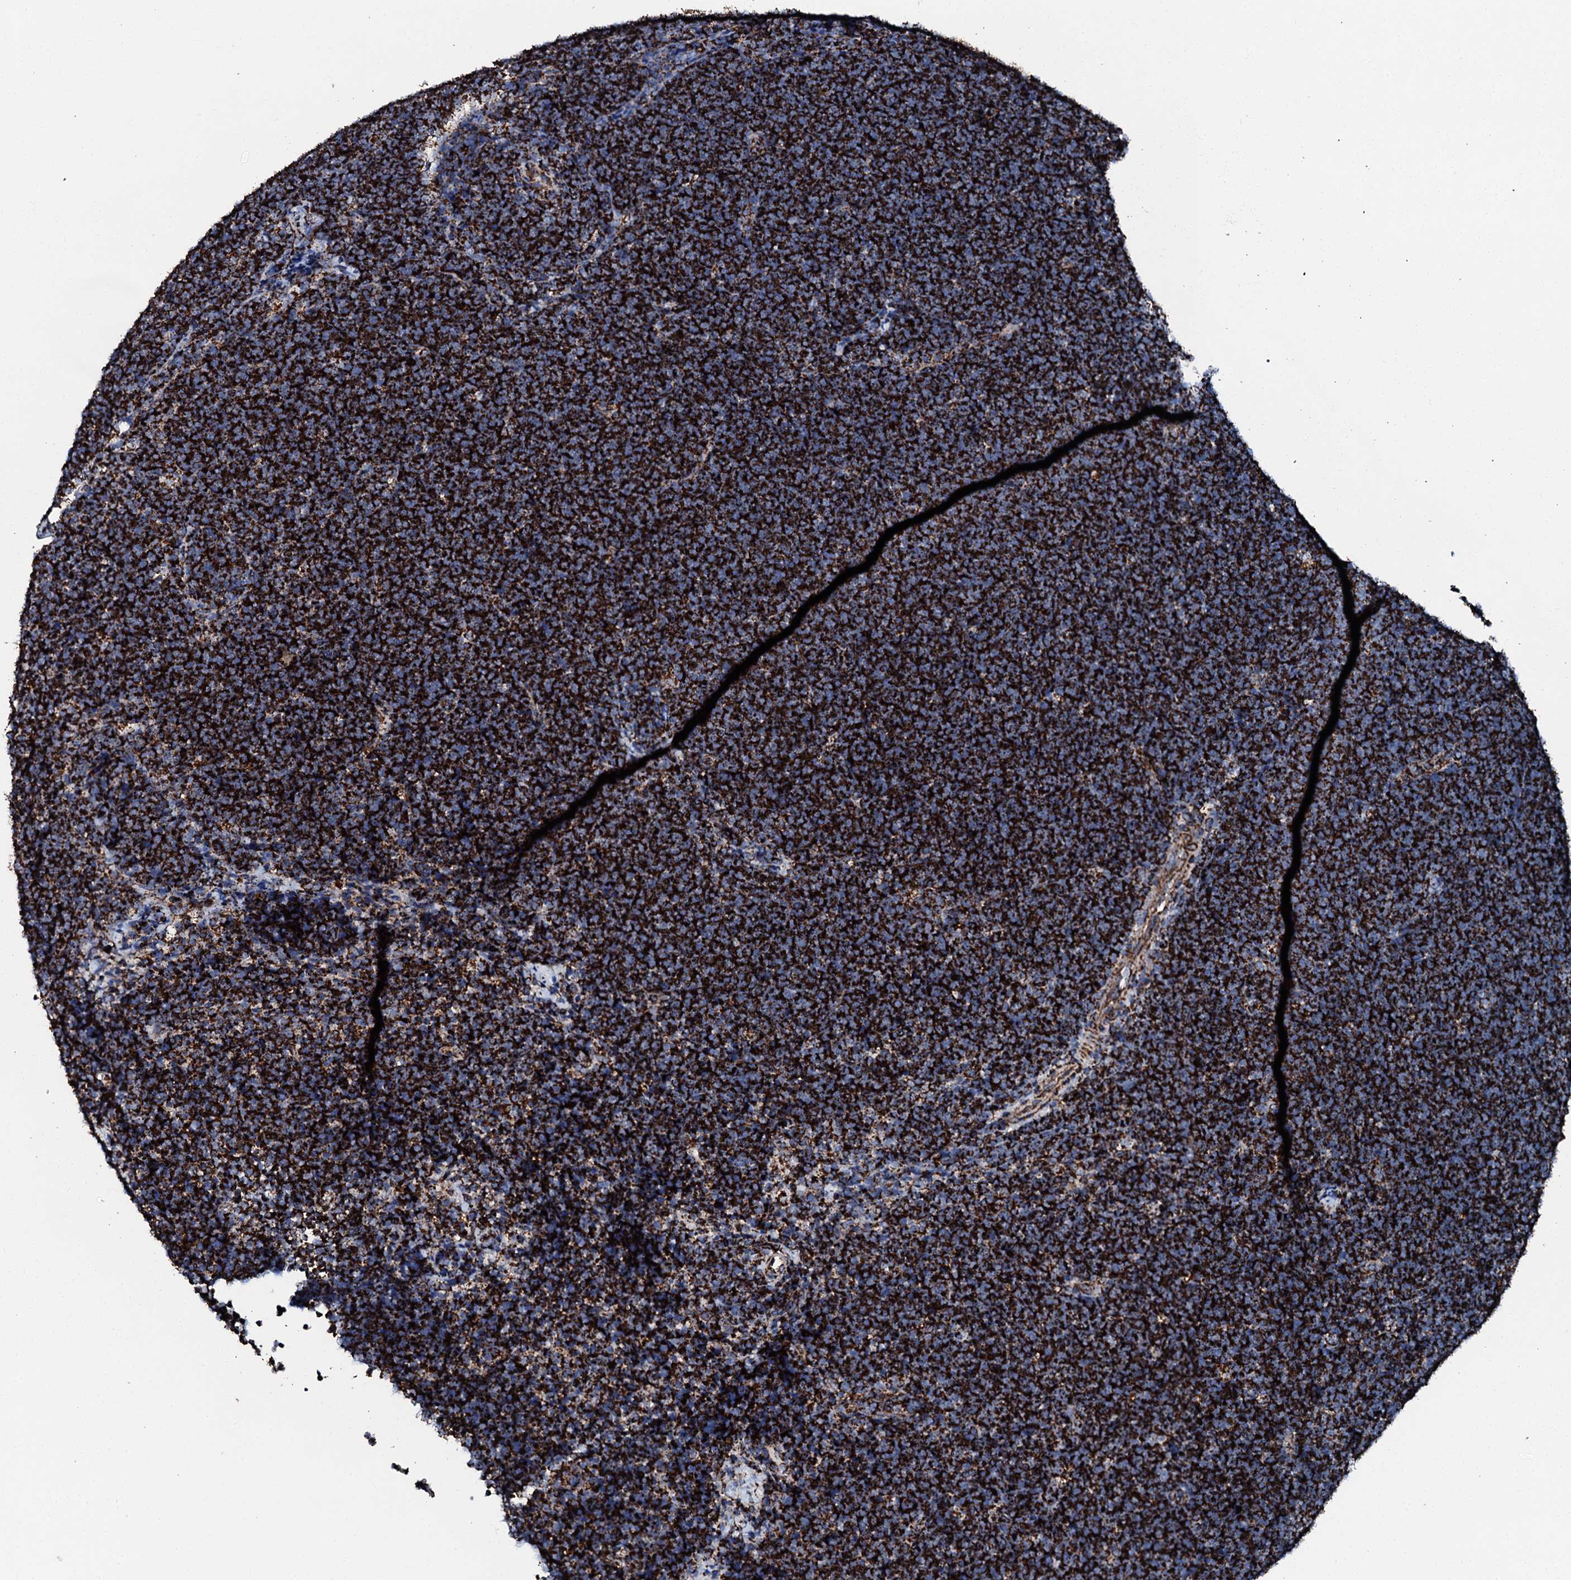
{"staining": {"intensity": "strong", "quantity": ">75%", "location": "cytoplasmic/membranous"}, "tissue": "lymphoma", "cell_type": "Tumor cells", "image_type": "cancer", "snomed": [{"axis": "morphology", "description": "Malignant lymphoma, non-Hodgkin's type, High grade"}, {"axis": "topography", "description": "Lymph node"}], "caption": "Immunohistochemical staining of malignant lymphoma, non-Hodgkin's type (high-grade) exhibits strong cytoplasmic/membranous protein staining in about >75% of tumor cells.", "gene": "HADH", "patient": {"sex": "male", "age": 13}}